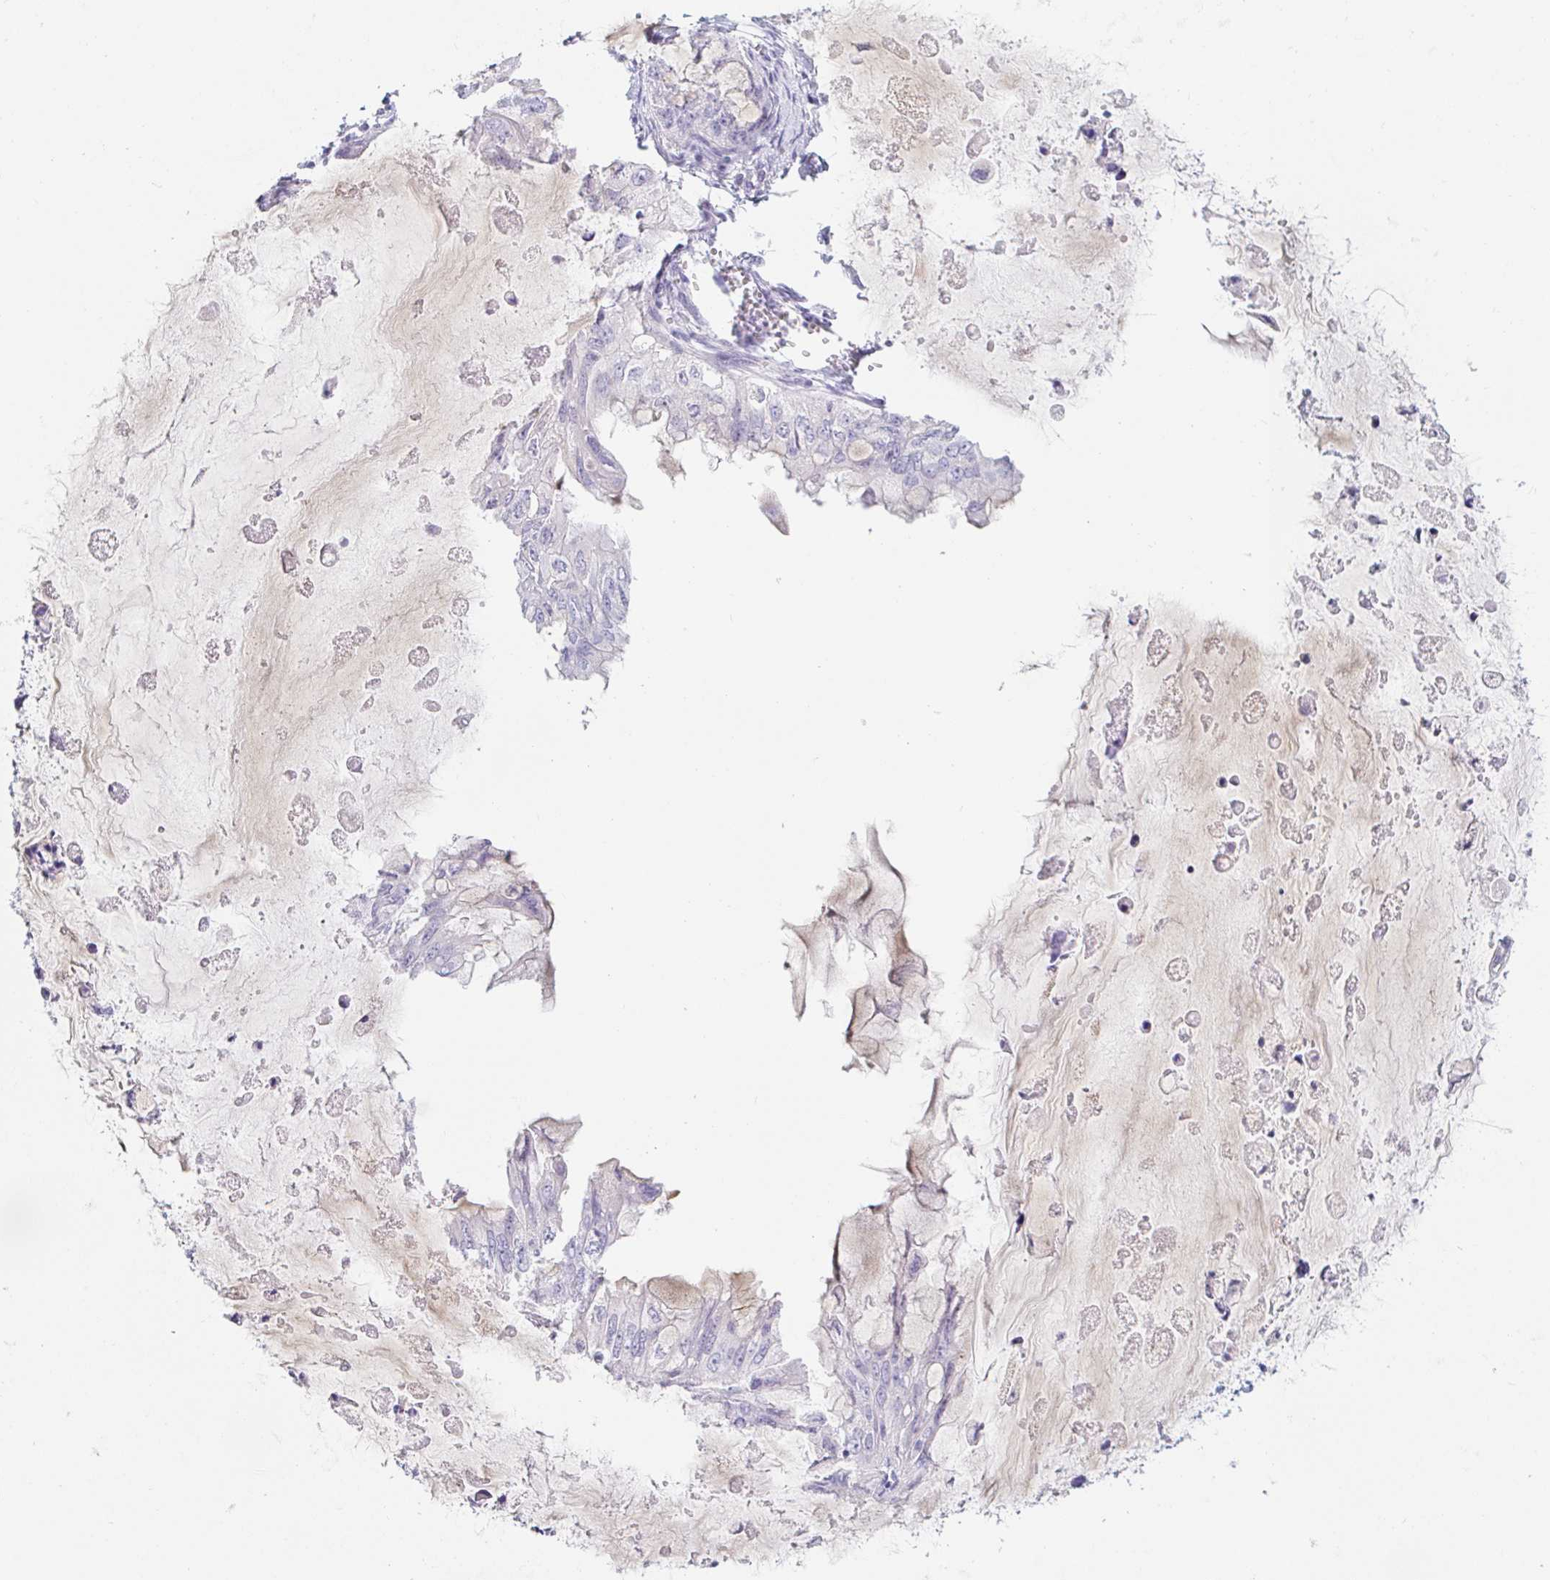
{"staining": {"intensity": "negative", "quantity": "none", "location": "none"}, "tissue": "ovarian cancer", "cell_type": "Tumor cells", "image_type": "cancer", "snomed": [{"axis": "morphology", "description": "Cystadenocarcinoma, mucinous, NOS"}, {"axis": "topography", "description": "Ovary"}], "caption": "DAB (3,3'-diaminobenzidine) immunohistochemical staining of ovarian mucinous cystadenocarcinoma reveals no significant staining in tumor cells.", "gene": "TEX44", "patient": {"sex": "female", "age": 72}}